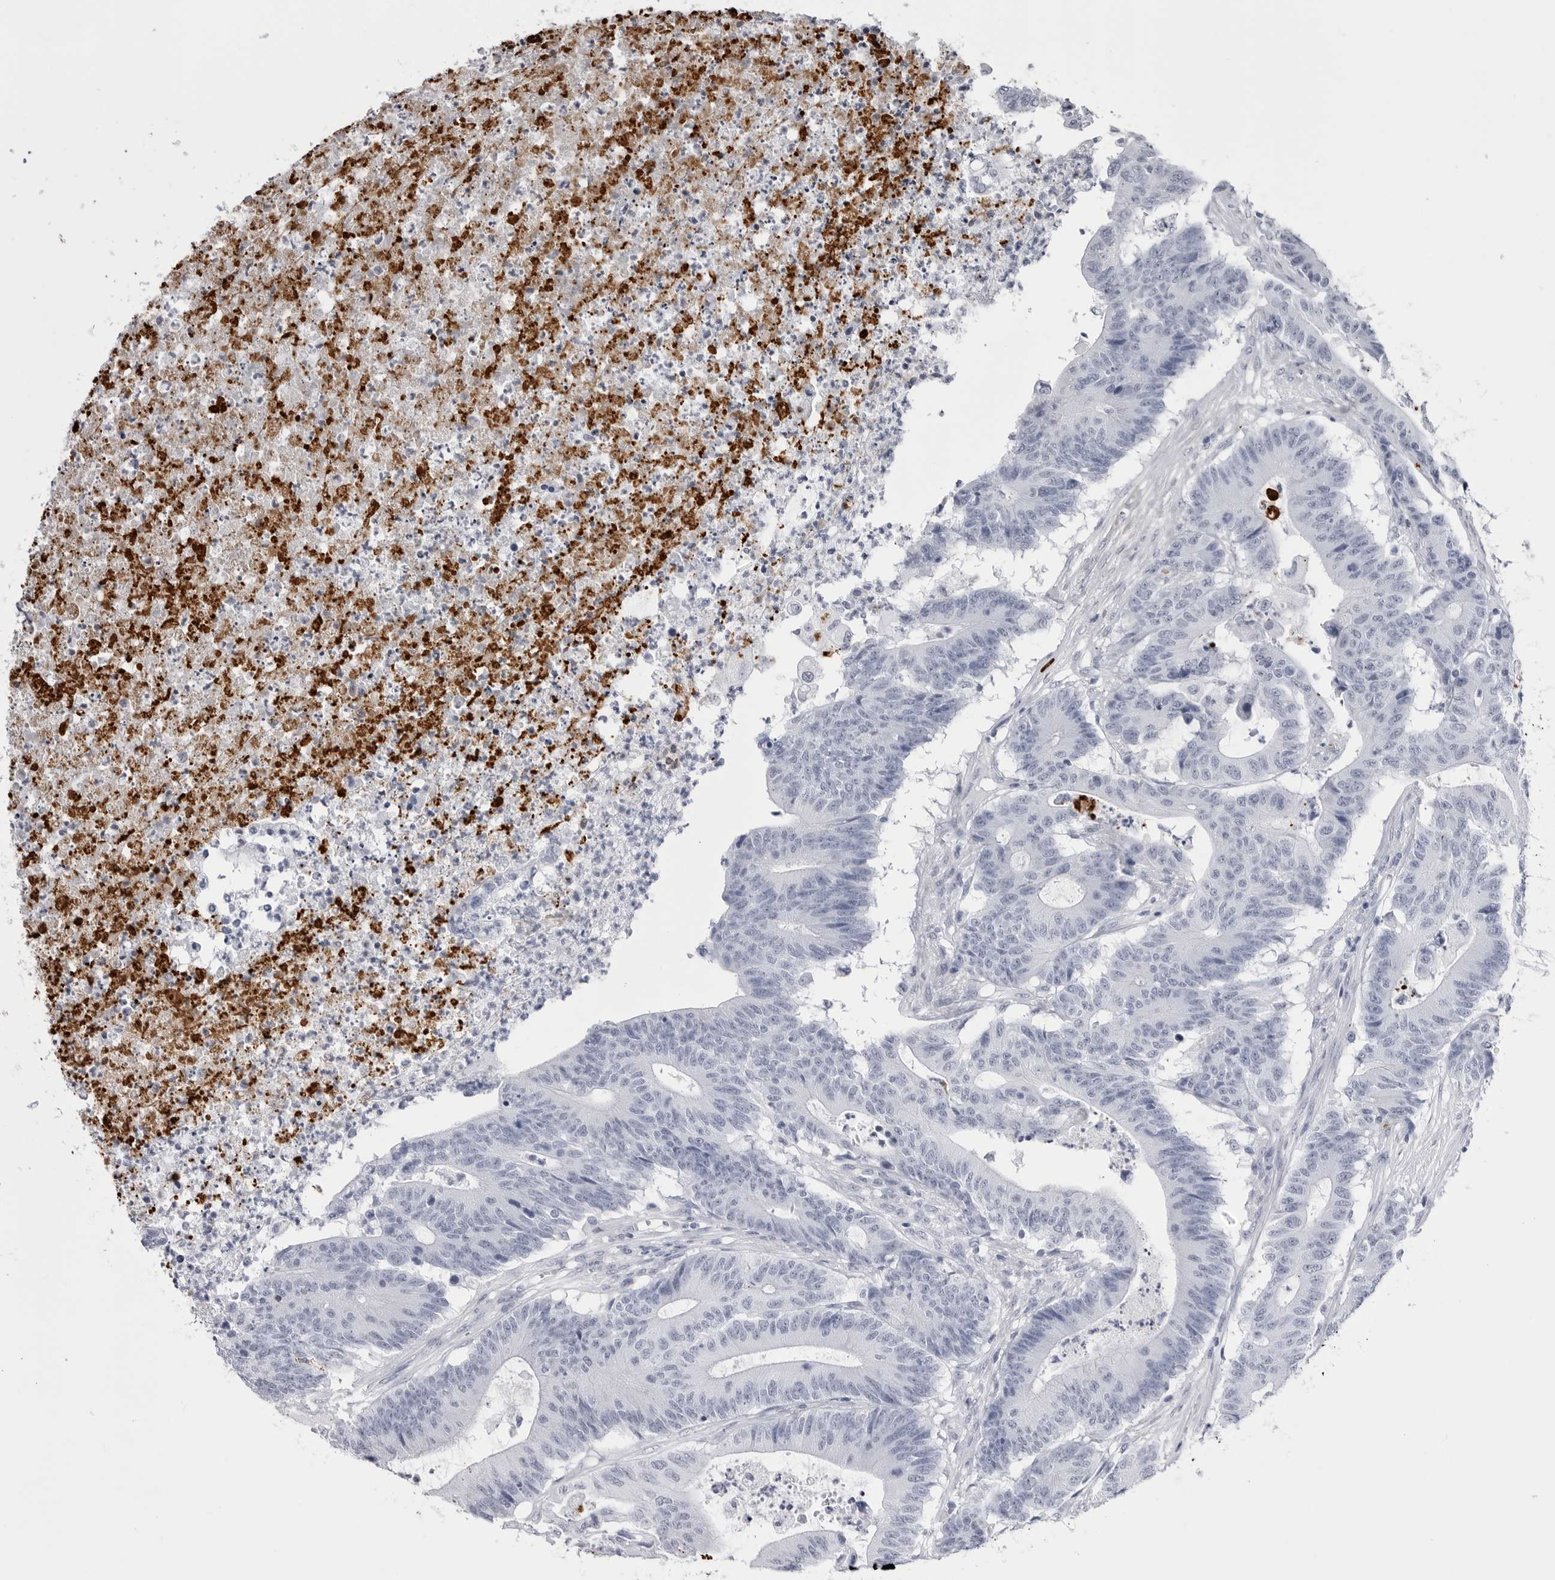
{"staining": {"intensity": "negative", "quantity": "none", "location": "none"}, "tissue": "colorectal cancer", "cell_type": "Tumor cells", "image_type": "cancer", "snomed": [{"axis": "morphology", "description": "Adenocarcinoma, NOS"}, {"axis": "topography", "description": "Colon"}], "caption": "This is an IHC image of colorectal adenocarcinoma. There is no positivity in tumor cells.", "gene": "COL26A1", "patient": {"sex": "female", "age": 84}}